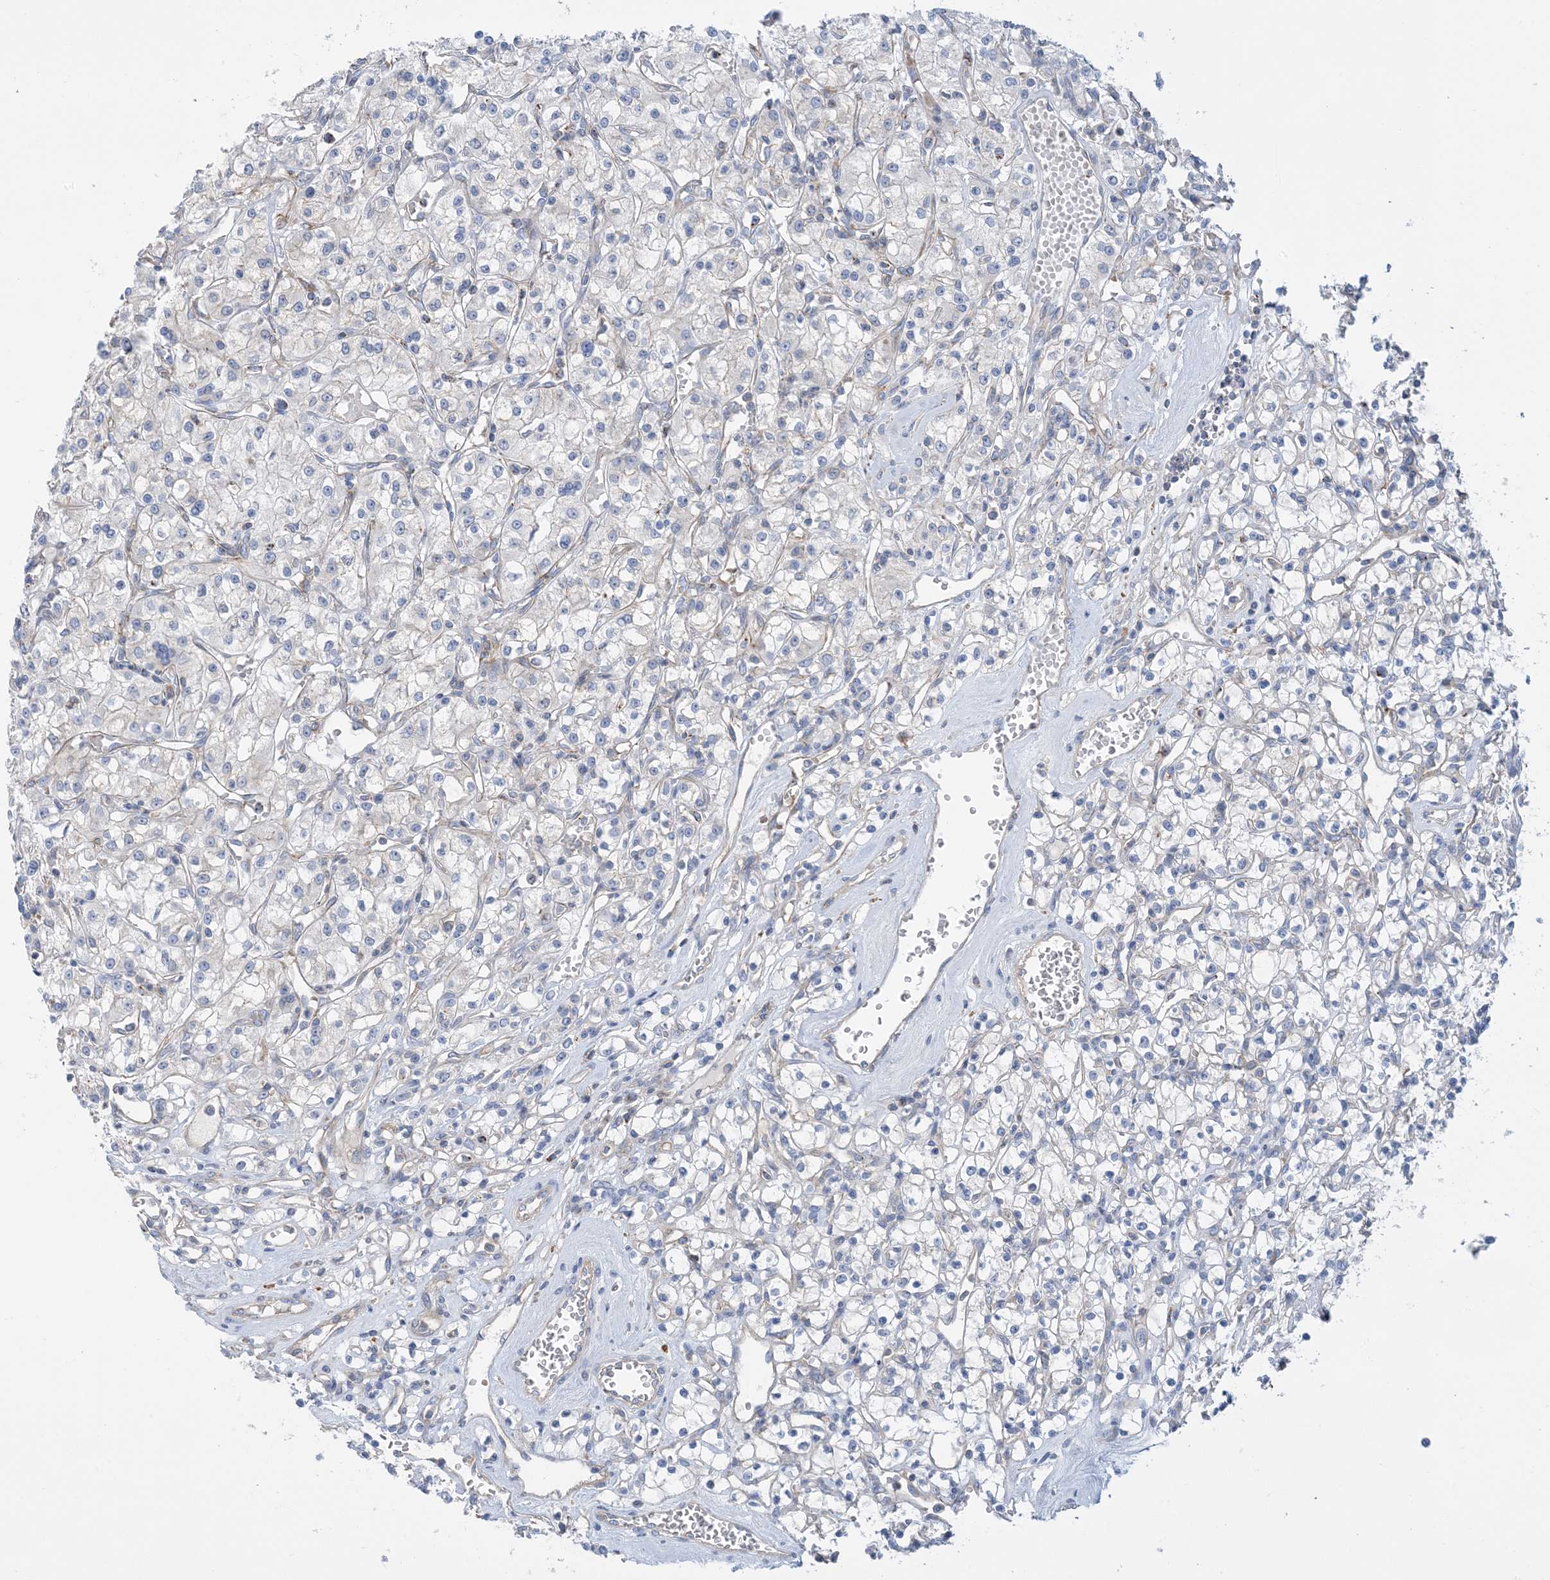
{"staining": {"intensity": "negative", "quantity": "none", "location": "none"}, "tissue": "renal cancer", "cell_type": "Tumor cells", "image_type": "cancer", "snomed": [{"axis": "morphology", "description": "Adenocarcinoma, NOS"}, {"axis": "topography", "description": "Kidney"}], "caption": "Histopathology image shows no protein staining in tumor cells of renal adenocarcinoma tissue. (DAB (3,3'-diaminobenzidine) IHC, high magnification).", "gene": "CALHM5", "patient": {"sex": "female", "age": 59}}